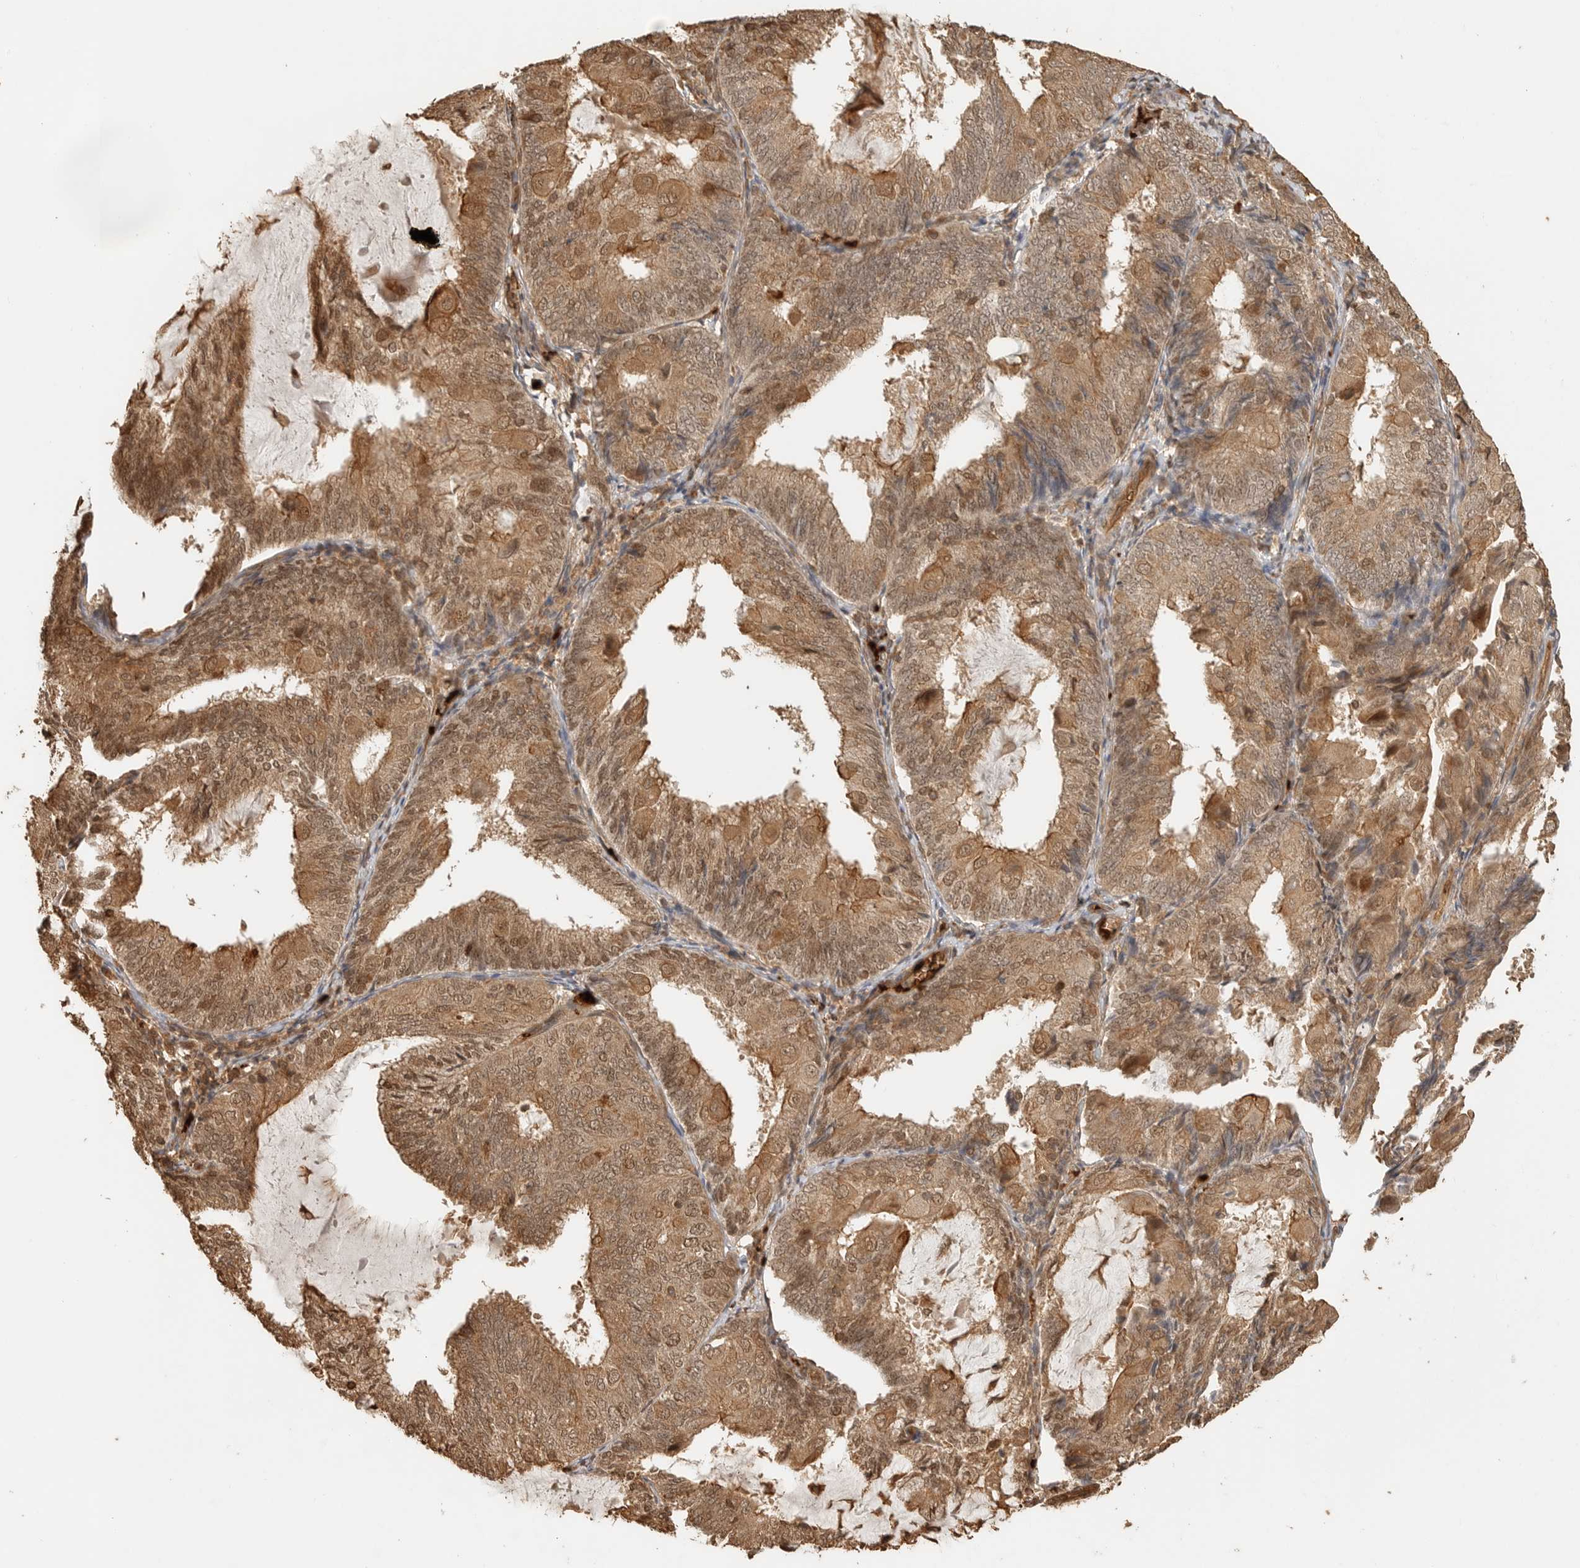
{"staining": {"intensity": "moderate", "quantity": ">75%", "location": "cytoplasmic/membranous,nuclear"}, "tissue": "endometrial cancer", "cell_type": "Tumor cells", "image_type": "cancer", "snomed": [{"axis": "morphology", "description": "Adenocarcinoma, NOS"}, {"axis": "topography", "description": "Endometrium"}], "caption": "Moderate cytoplasmic/membranous and nuclear positivity is identified in about >75% of tumor cells in endometrial cancer. (IHC, brightfield microscopy, high magnification).", "gene": "OTUD6B", "patient": {"sex": "female", "age": 81}}